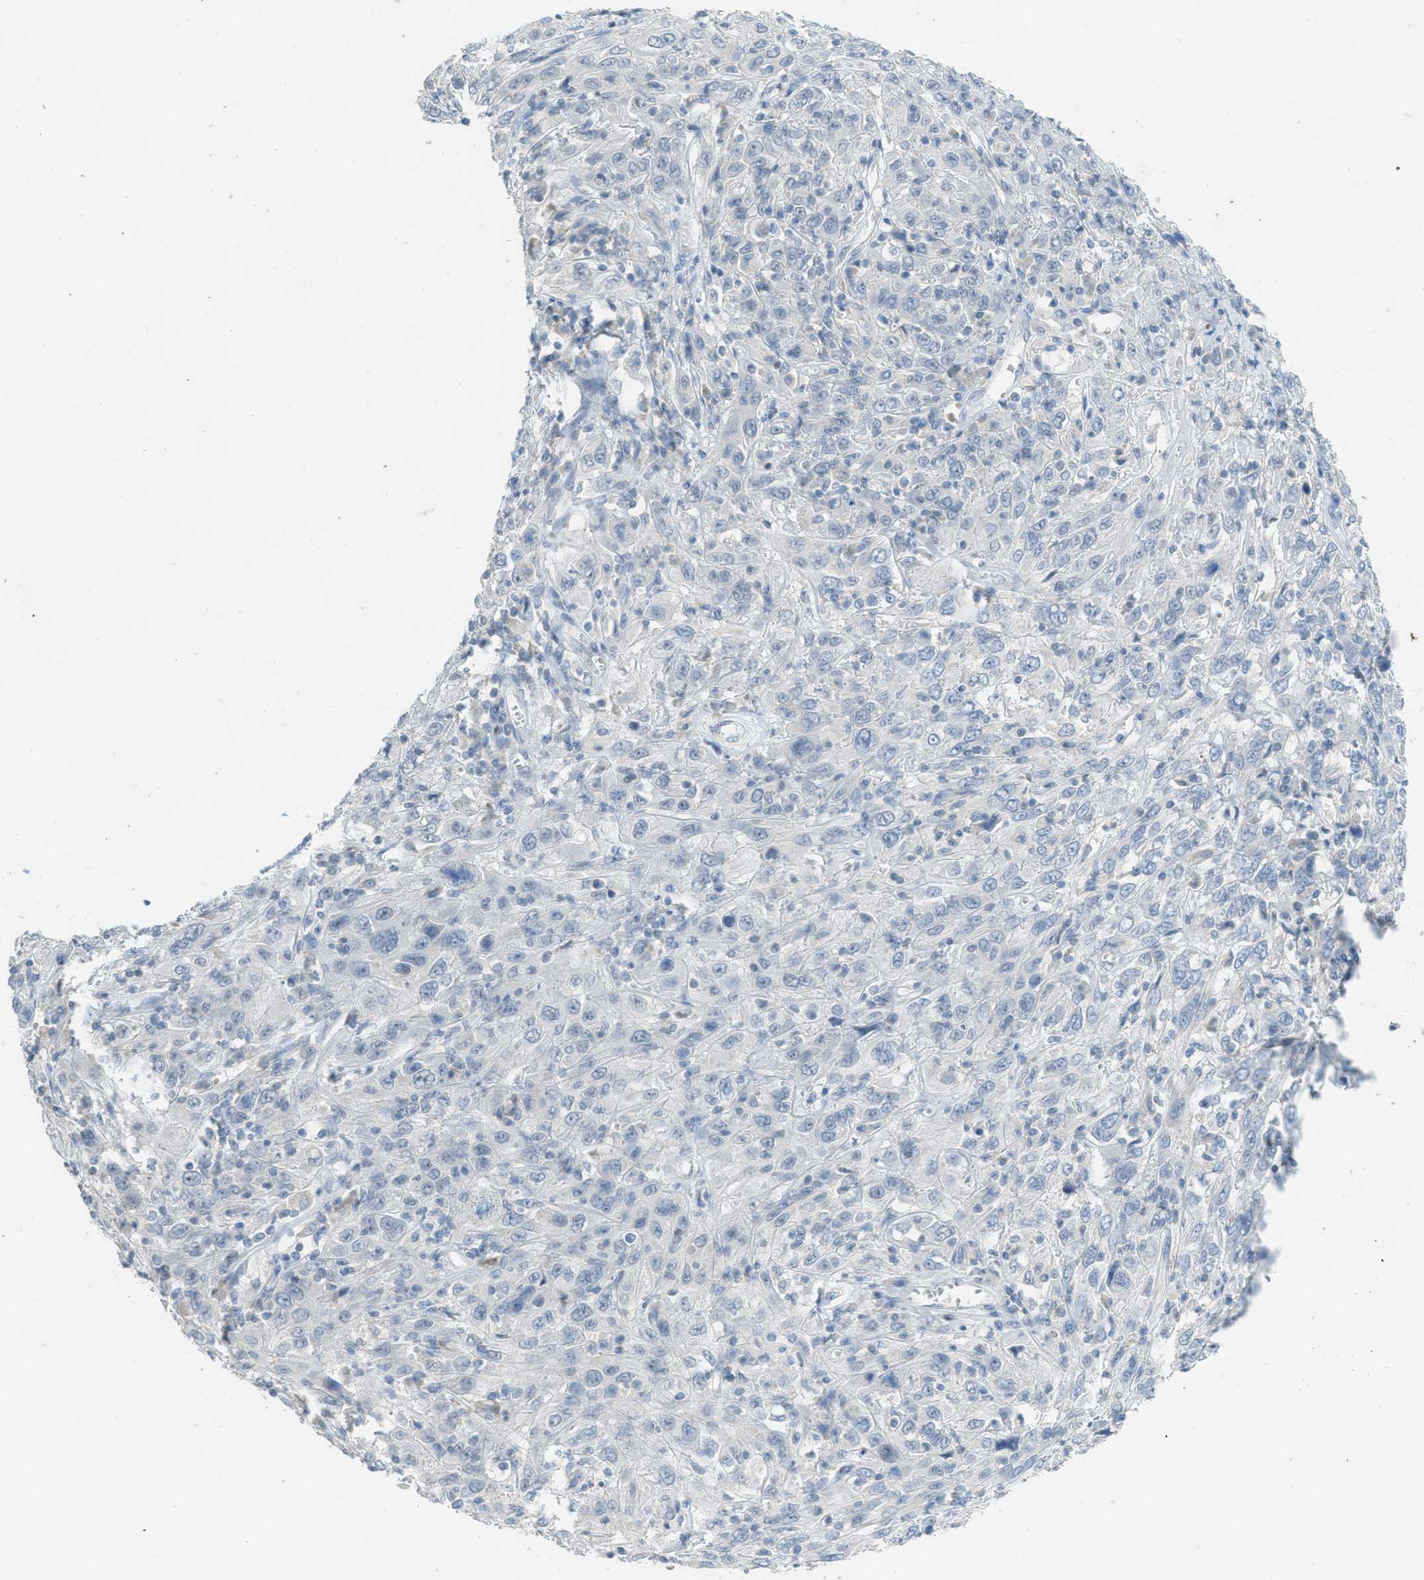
{"staining": {"intensity": "negative", "quantity": "none", "location": "none"}, "tissue": "cervical cancer", "cell_type": "Tumor cells", "image_type": "cancer", "snomed": [{"axis": "morphology", "description": "Squamous cell carcinoma, NOS"}, {"axis": "topography", "description": "Cervix"}], "caption": "The immunohistochemistry (IHC) micrograph has no significant staining in tumor cells of cervical cancer tissue.", "gene": "TXNDC2", "patient": {"sex": "female", "age": 46}}